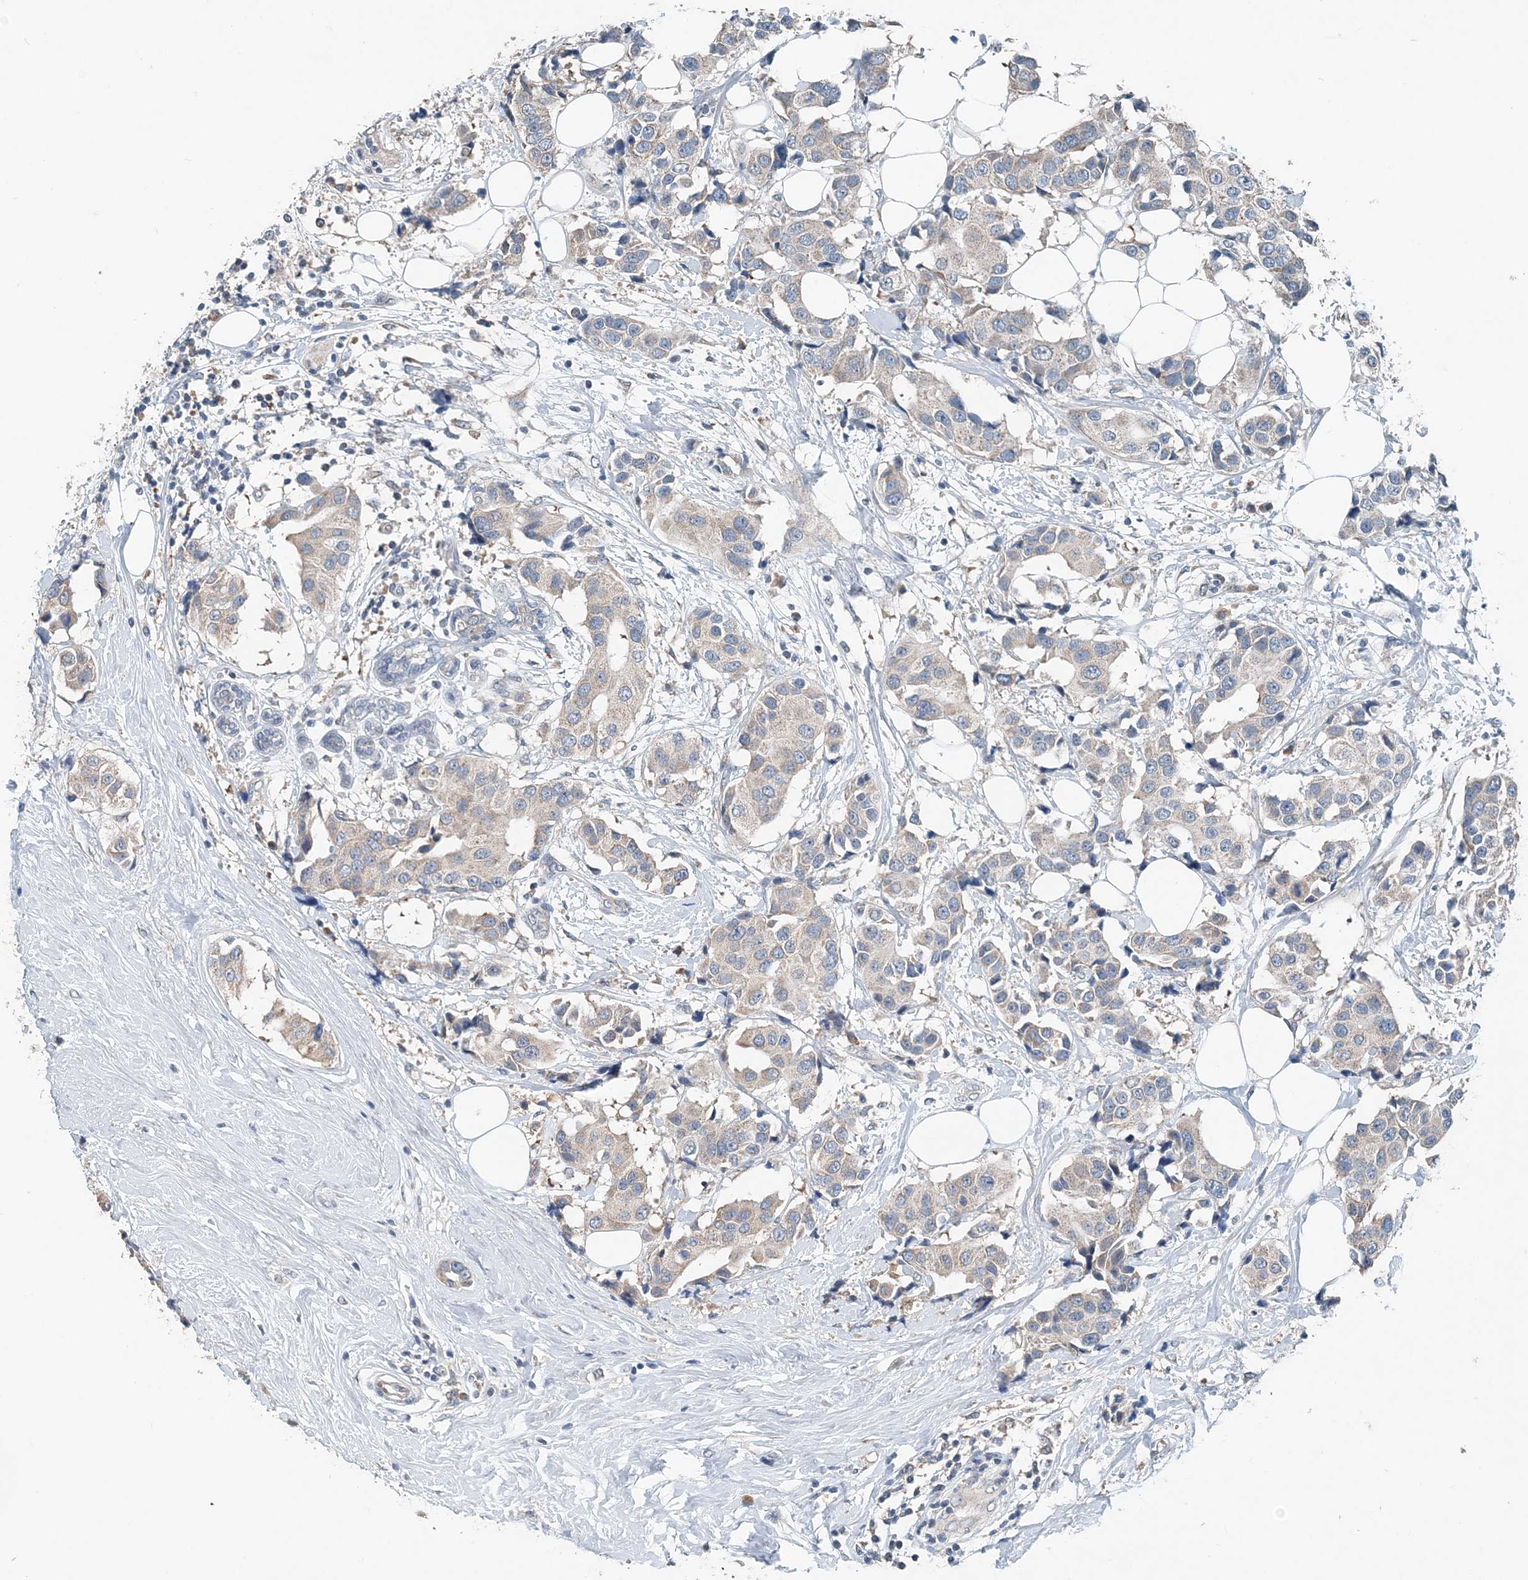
{"staining": {"intensity": "weak", "quantity": "<25%", "location": "cytoplasmic/membranous"}, "tissue": "breast cancer", "cell_type": "Tumor cells", "image_type": "cancer", "snomed": [{"axis": "morphology", "description": "Normal tissue, NOS"}, {"axis": "morphology", "description": "Duct carcinoma"}, {"axis": "topography", "description": "Breast"}], "caption": "There is no significant positivity in tumor cells of breast cancer (infiltrating ductal carcinoma).", "gene": "EEF1A2", "patient": {"sex": "female", "age": 39}}